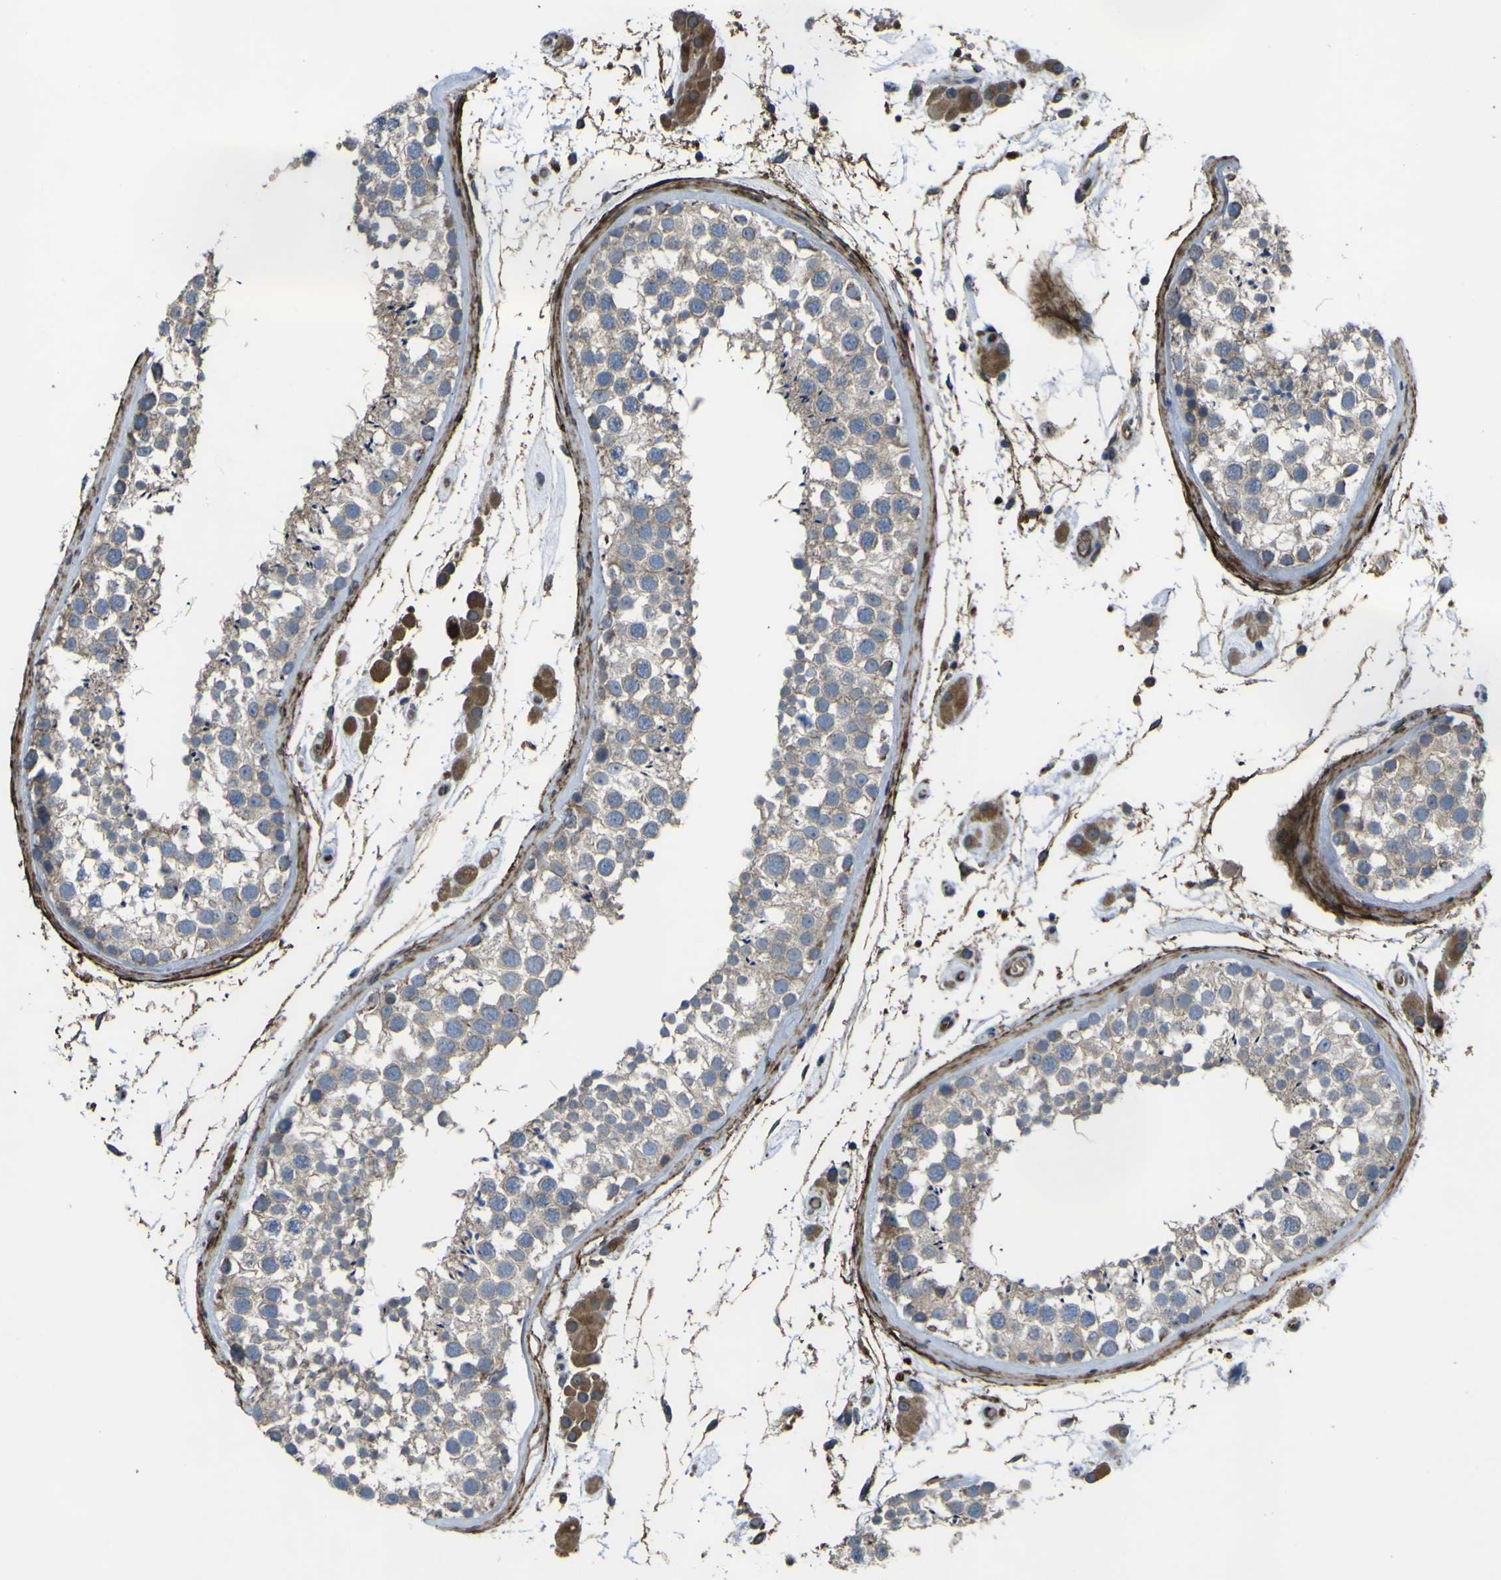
{"staining": {"intensity": "weak", "quantity": ">75%", "location": "cytoplasmic/membranous"}, "tissue": "testis", "cell_type": "Cells in seminiferous ducts", "image_type": "normal", "snomed": [{"axis": "morphology", "description": "Normal tissue, NOS"}, {"axis": "topography", "description": "Testis"}], "caption": "DAB immunohistochemical staining of benign human testis displays weak cytoplasmic/membranous protein positivity in about >75% of cells in seminiferous ducts. (DAB (3,3'-diaminobenzidine) IHC, brown staining for protein, blue staining for nuclei).", "gene": "GPLD1", "patient": {"sex": "male", "age": 46}}